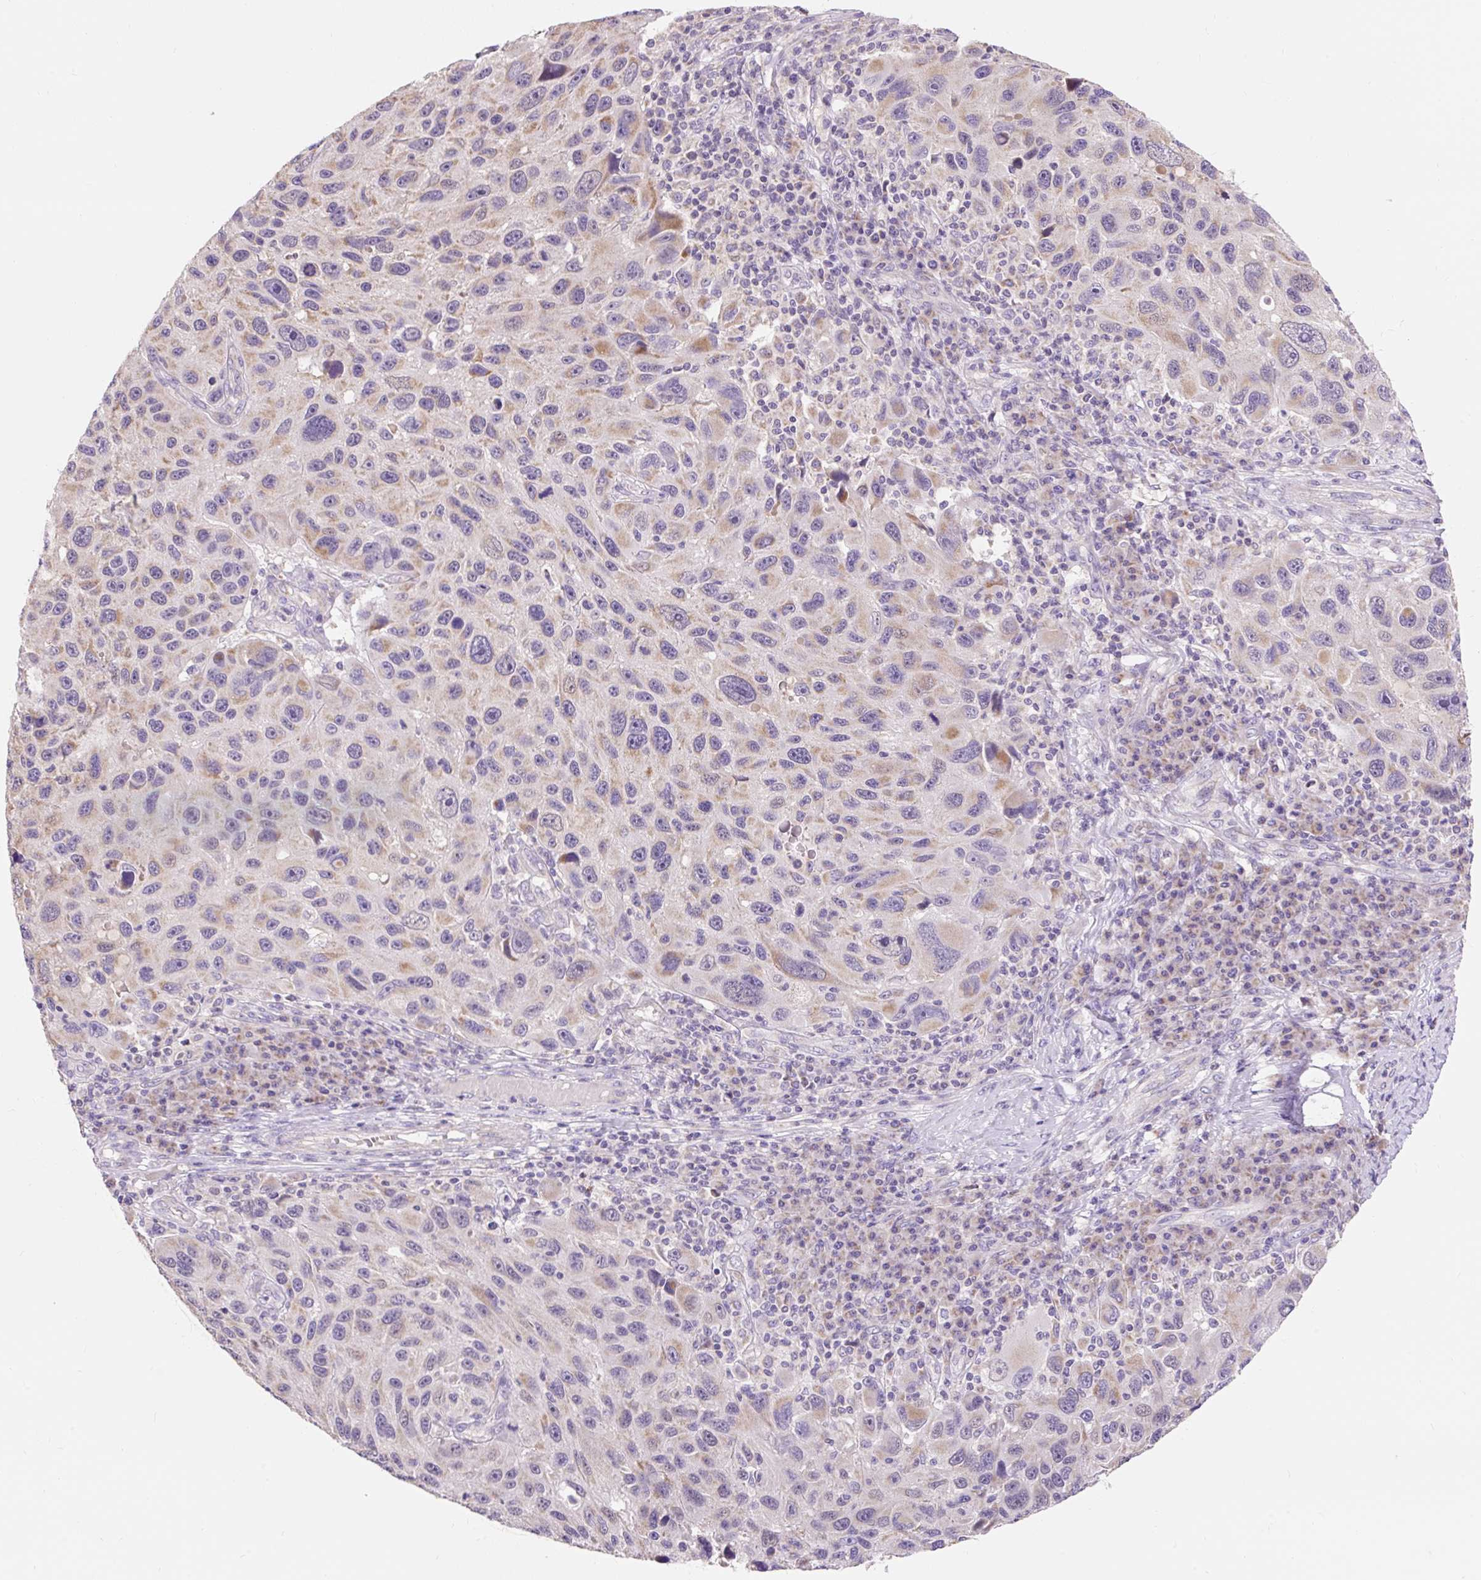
{"staining": {"intensity": "weak", "quantity": "<25%", "location": "cytoplasmic/membranous"}, "tissue": "melanoma", "cell_type": "Tumor cells", "image_type": "cancer", "snomed": [{"axis": "morphology", "description": "Malignant melanoma, NOS"}, {"axis": "topography", "description": "Skin"}], "caption": "Tumor cells are negative for brown protein staining in melanoma. (Immunohistochemistry (ihc), brightfield microscopy, high magnification).", "gene": "PMAIP1", "patient": {"sex": "male", "age": 53}}